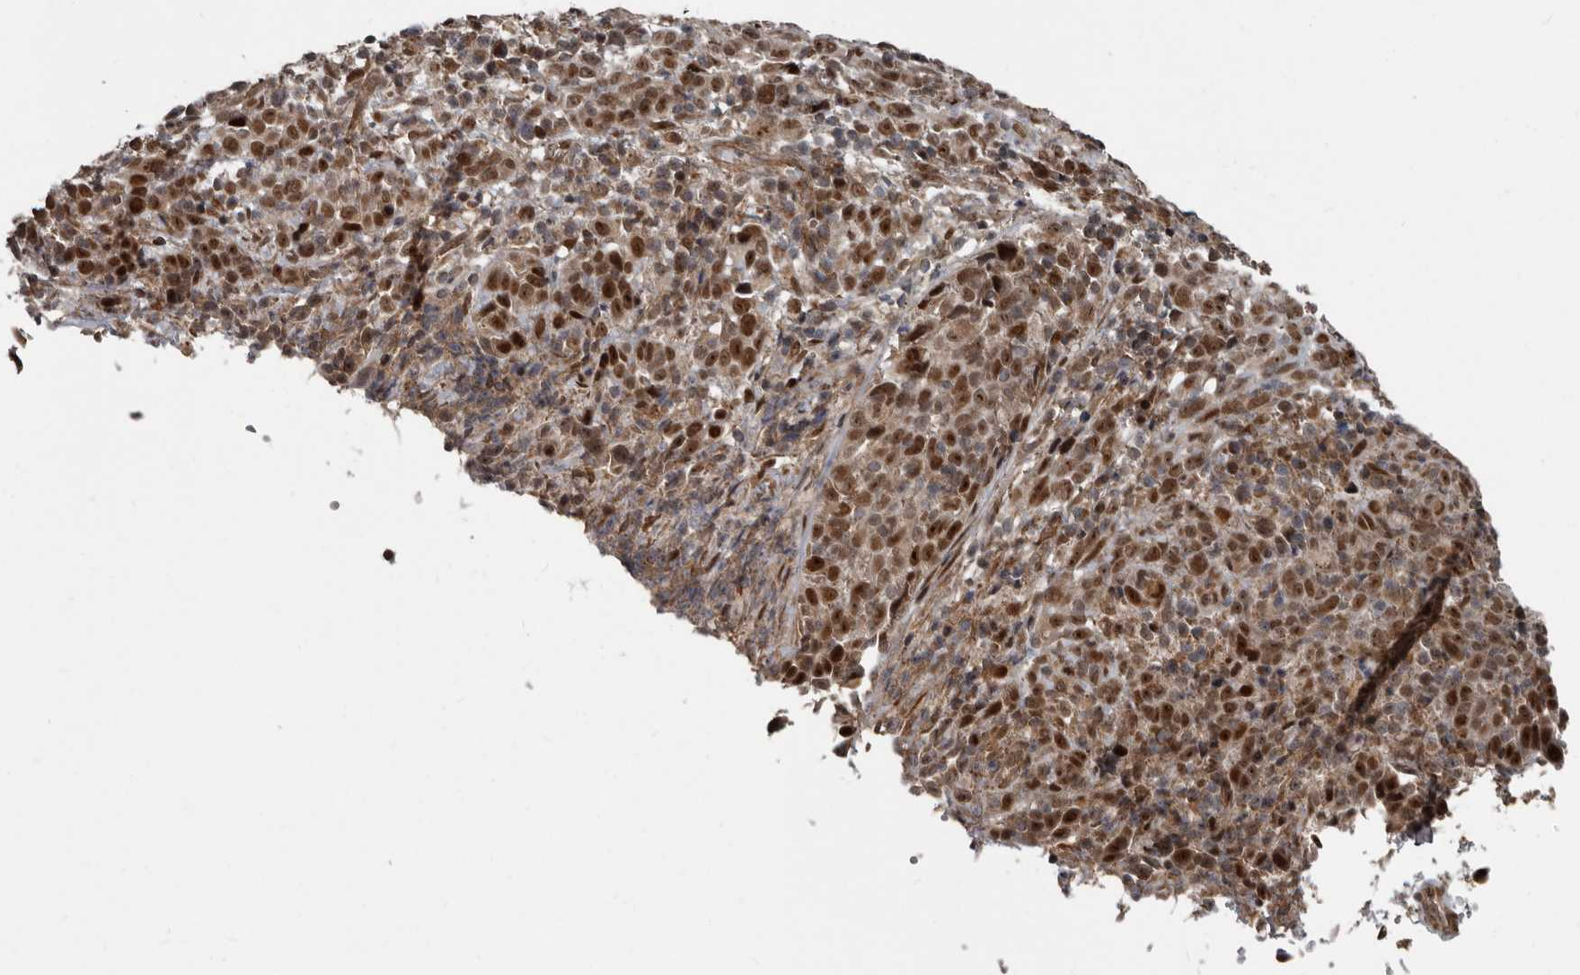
{"staining": {"intensity": "moderate", "quantity": ">75%", "location": "nuclear"}, "tissue": "cervical cancer", "cell_type": "Tumor cells", "image_type": "cancer", "snomed": [{"axis": "morphology", "description": "Squamous cell carcinoma, NOS"}, {"axis": "topography", "description": "Cervix"}], "caption": "Immunohistochemistry of human cervical cancer displays medium levels of moderate nuclear positivity in about >75% of tumor cells.", "gene": "CHD1L", "patient": {"sex": "female", "age": 46}}